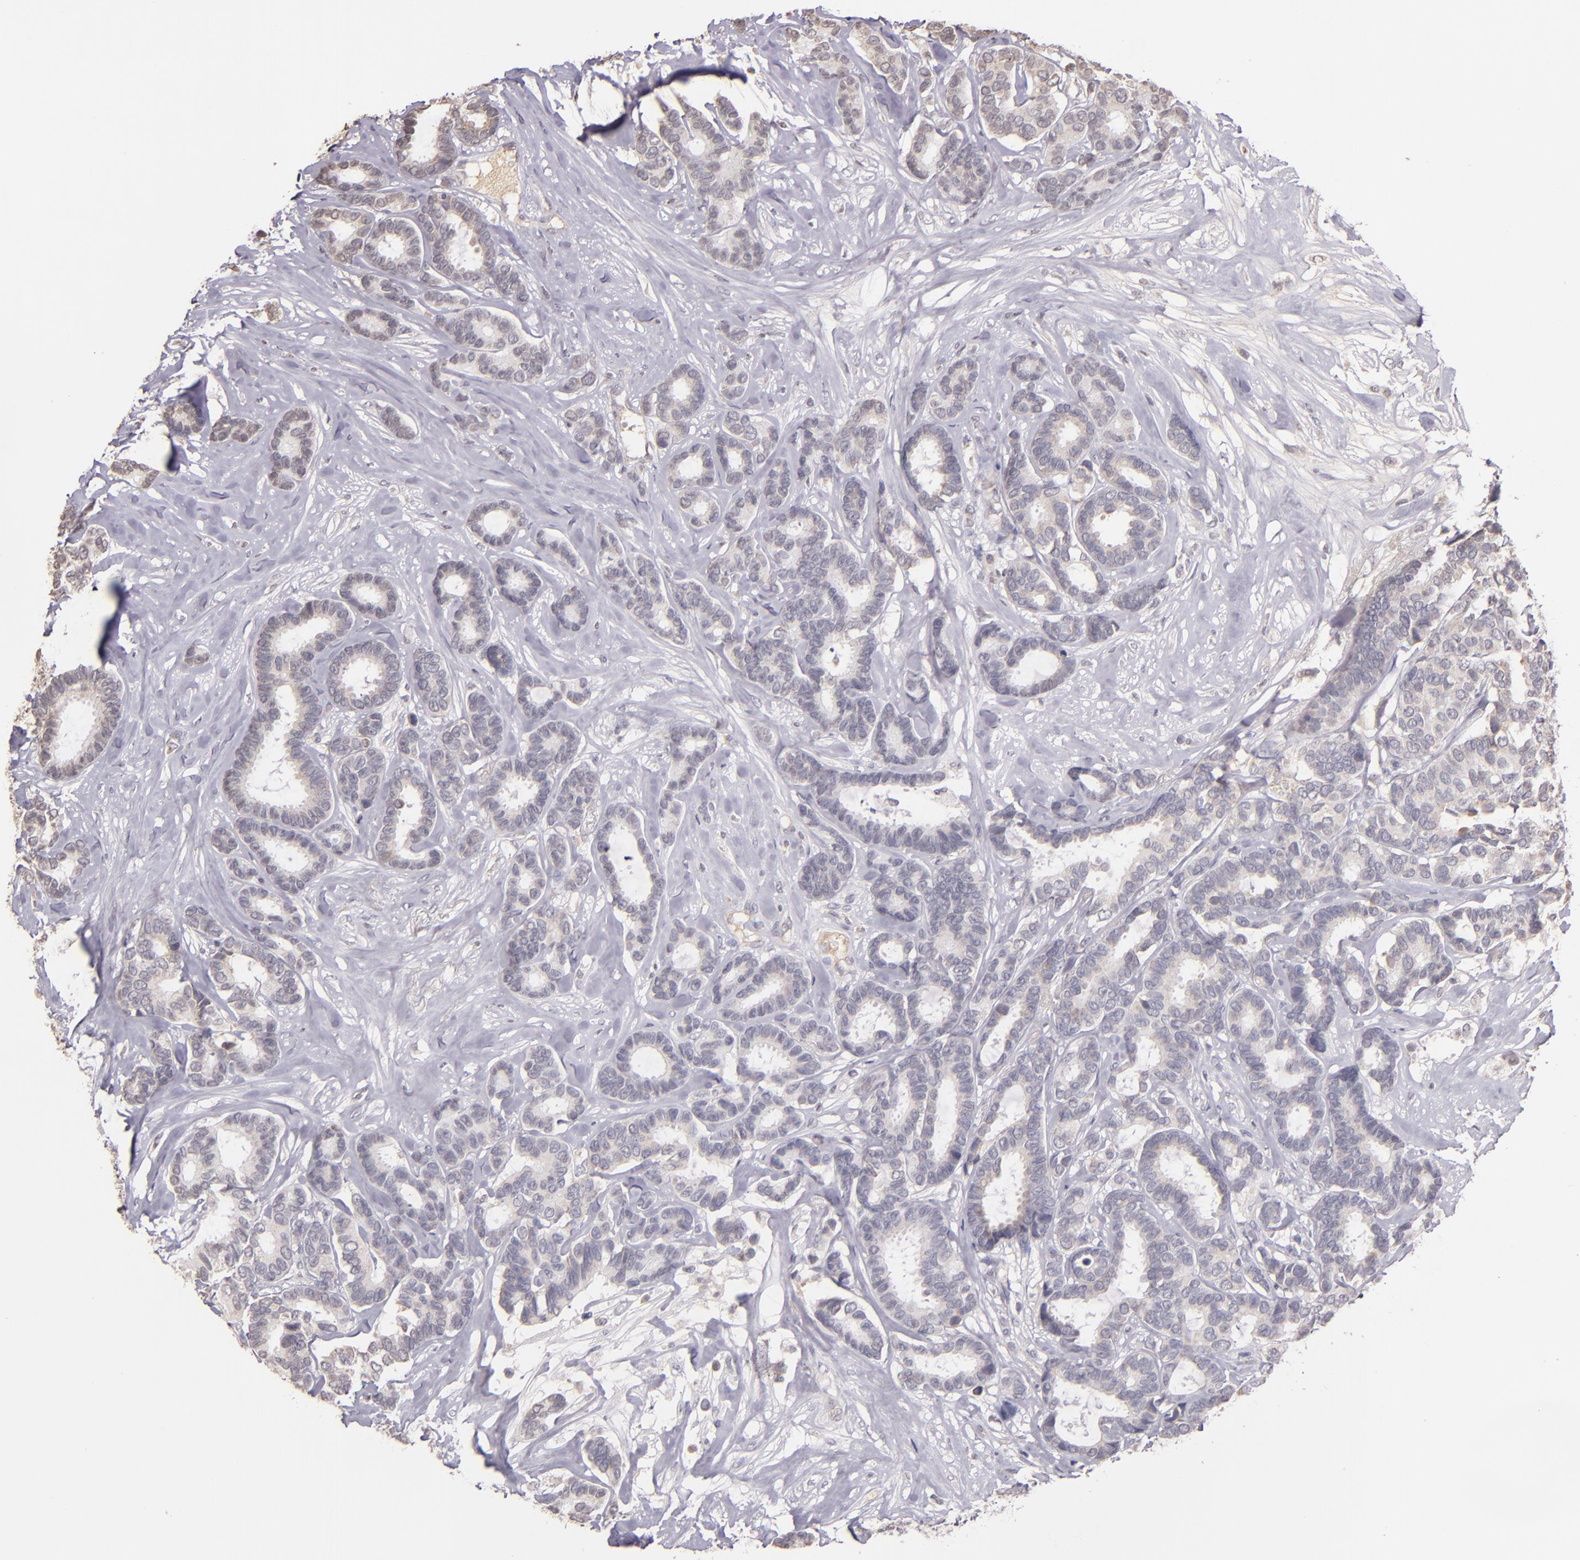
{"staining": {"intensity": "weak", "quantity": "<25%", "location": "cytoplasmic/membranous"}, "tissue": "breast cancer", "cell_type": "Tumor cells", "image_type": "cancer", "snomed": [{"axis": "morphology", "description": "Duct carcinoma"}, {"axis": "topography", "description": "Breast"}], "caption": "This histopathology image is of breast intraductal carcinoma stained with IHC to label a protein in brown with the nuclei are counter-stained blue. There is no expression in tumor cells.", "gene": "ABL1", "patient": {"sex": "female", "age": 87}}